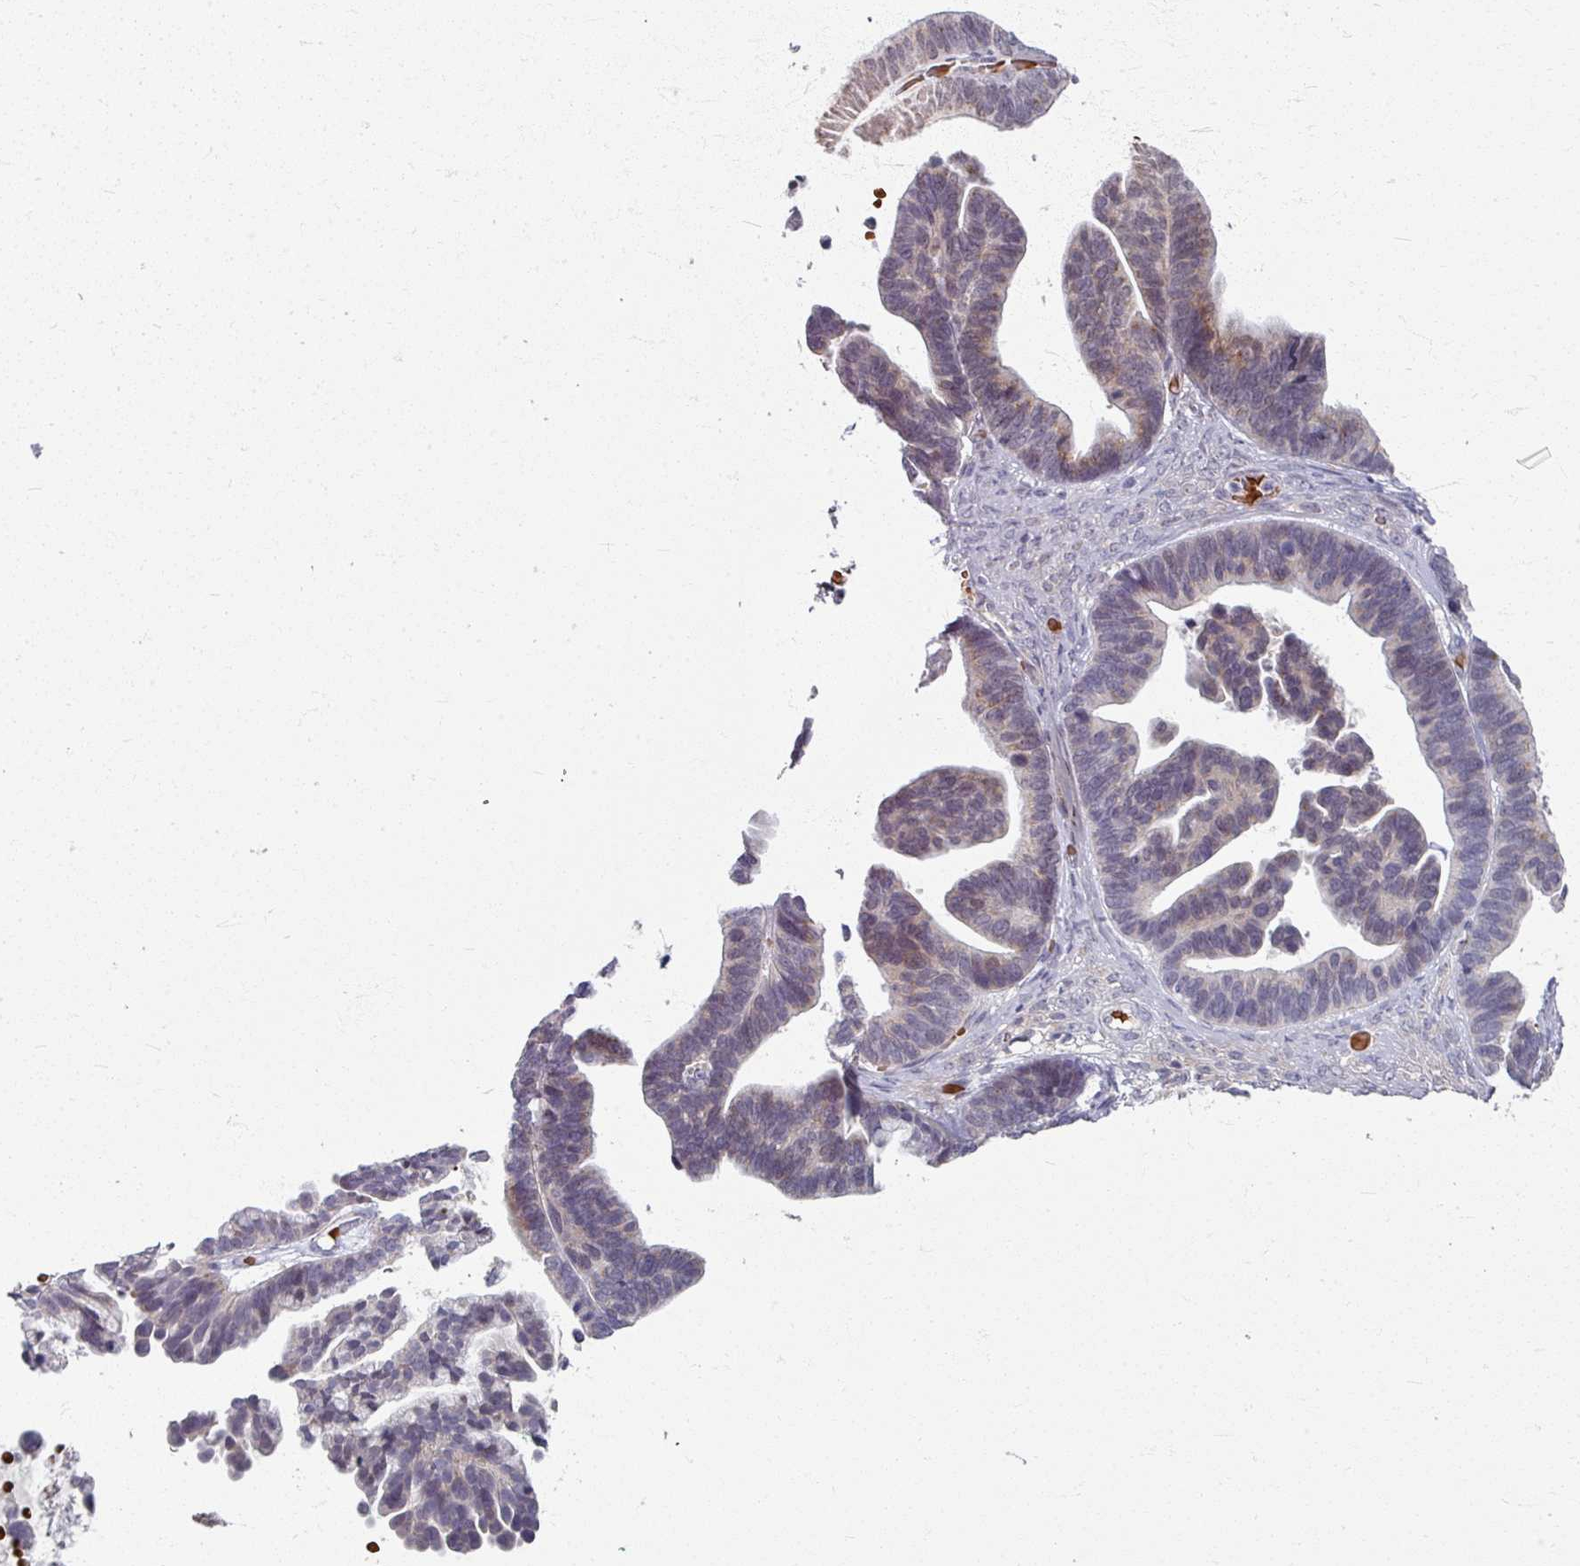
{"staining": {"intensity": "weak", "quantity": "<25%", "location": "cytoplasmic/membranous"}, "tissue": "ovarian cancer", "cell_type": "Tumor cells", "image_type": "cancer", "snomed": [{"axis": "morphology", "description": "Cystadenocarcinoma, serous, NOS"}, {"axis": "topography", "description": "Ovary"}], "caption": "High power microscopy histopathology image of an immunohistochemistry (IHC) photomicrograph of ovarian cancer, revealing no significant expression in tumor cells. Brightfield microscopy of IHC stained with DAB (3,3'-diaminobenzidine) (brown) and hematoxylin (blue), captured at high magnification.", "gene": "KMT5C", "patient": {"sex": "female", "age": 56}}